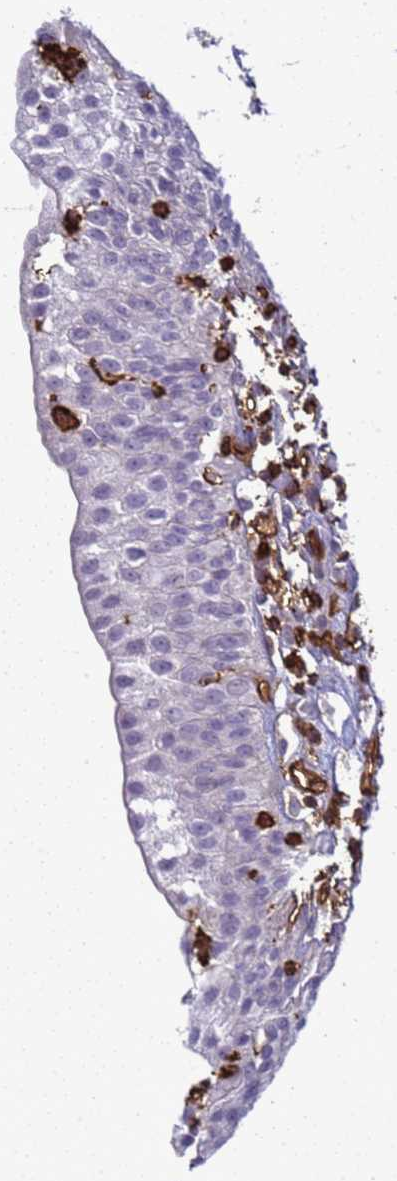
{"staining": {"intensity": "negative", "quantity": "none", "location": "none"}, "tissue": "urinary bladder", "cell_type": "Urothelial cells", "image_type": "normal", "snomed": [{"axis": "morphology", "description": "Normal tissue, NOS"}, {"axis": "topography", "description": "Urinary bladder"}], "caption": "This is a photomicrograph of immunohistochemistry (IHC) staining of benign urinary bladder, which shows no staining in urothelial cells. The staining was performed using DAB (3,3'-diaminobenzidine) to visualize the protein expression in brown, while the nuclei were stained in blue with hematoxylin (Magnification: 20x).", "gene": "ZBTB8OS", "patient": {"sex": "male", "age": 51}}